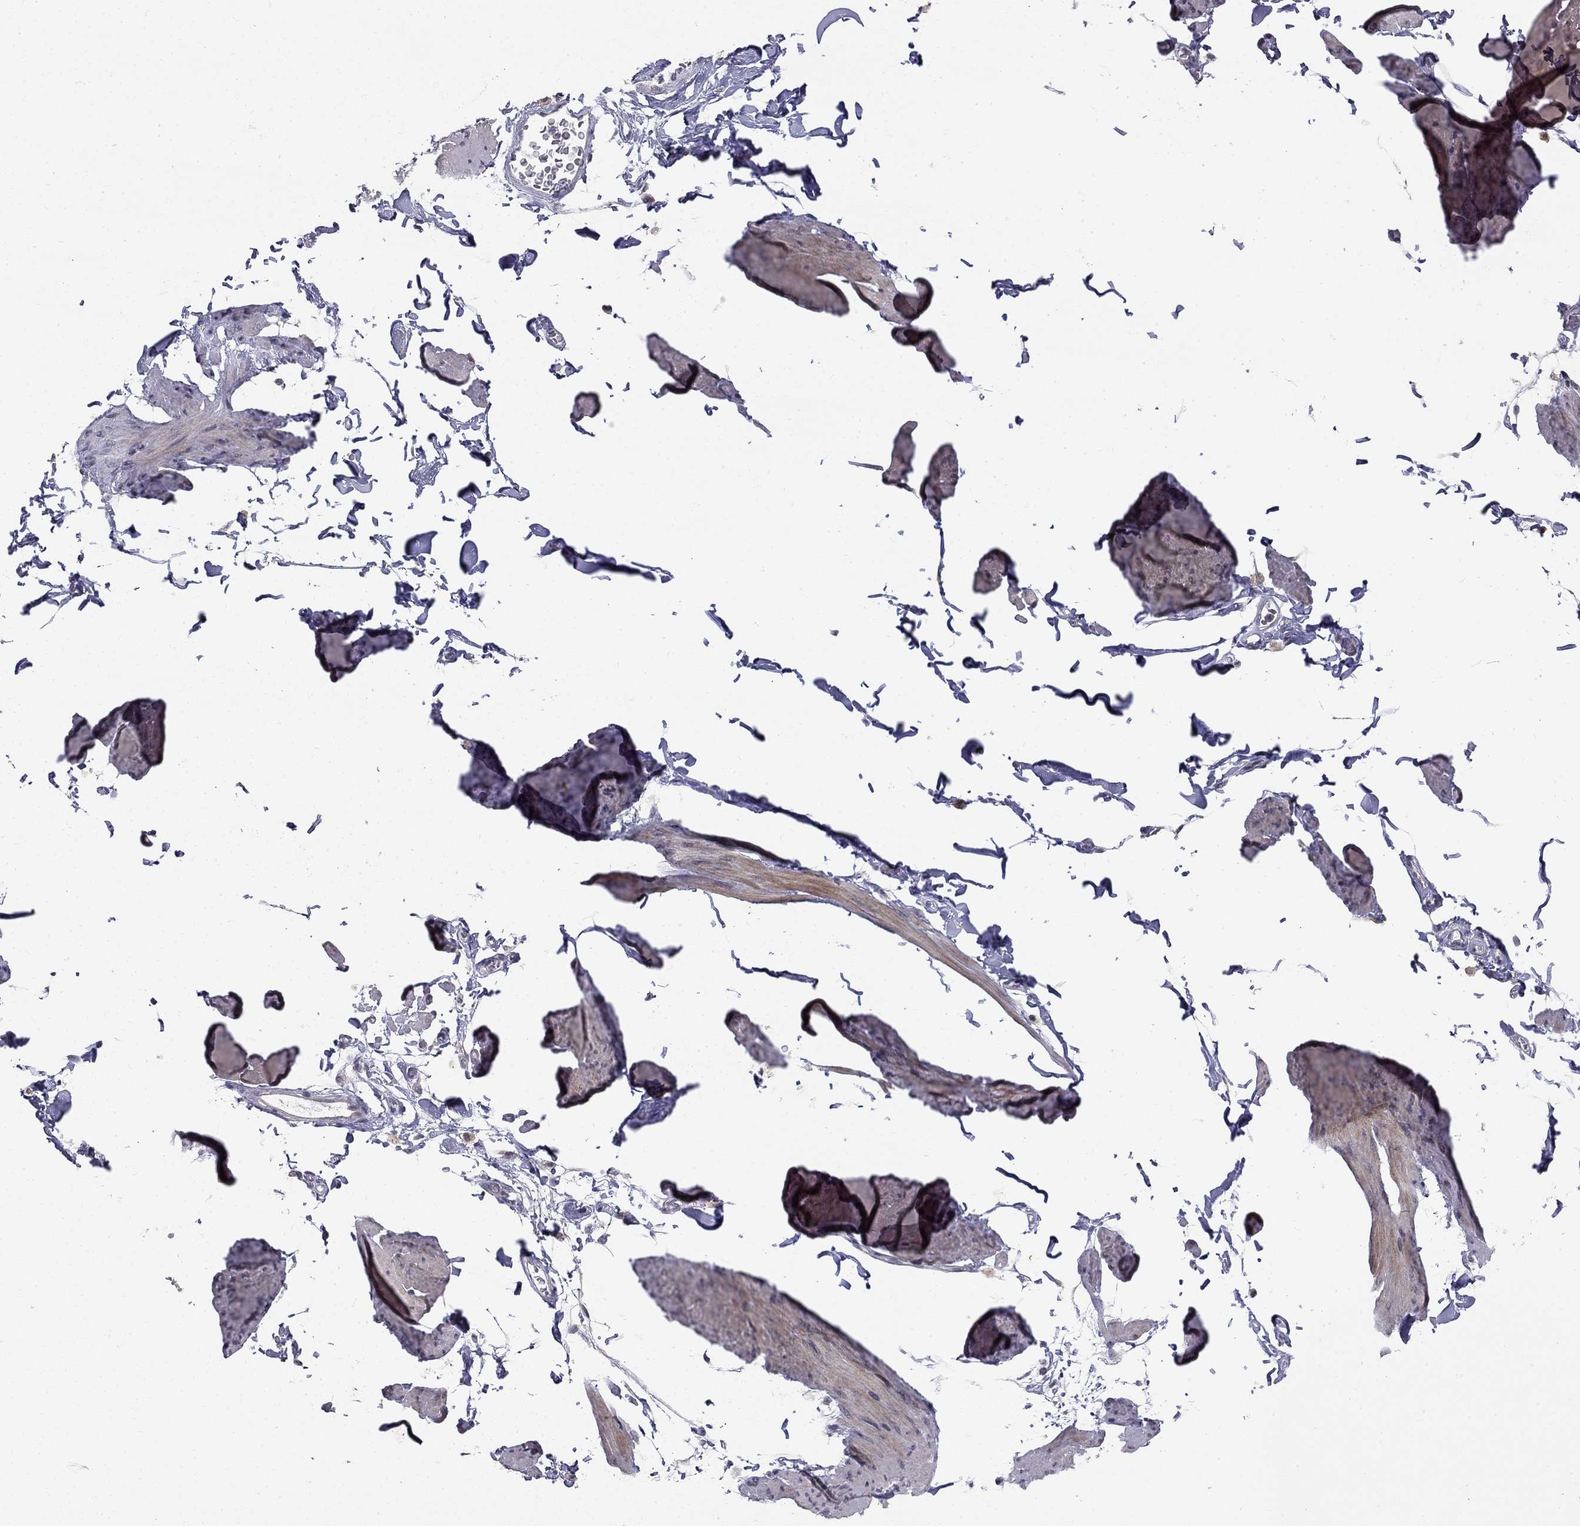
{"staining": {"intensity": "moderate", "quantity": "<25%", "location": "cytoplasmic/membranous"}, "tissue": "smooth muscle", "cell_type": "Smooth muscle cells", "image_type": "normal", "snomed": [{"axis": "morphology", "description": "Normal tissue, NOS"}, {"axis": "topography", "description": "Adipose tissue"}, {"axis": "topography", "description": "Smooth muscle"}, {"axis": "topography", "description": "Peripheral nerve tissue"}], "caption": "Benign smooth muscle demonstrates moderate cytoplasmic/membranous positivity in approximately <25% of smooth muscle cells, visualized by immunohistochemistry. The staining is performed using DAB (3,3'-diaminobenzidine) brown chromogen to label protein expression. The nuclei are counter-stained blue using hematoxylin.", "gene": "STXBP6", "patient": {"sex": "male", "age": 83}}